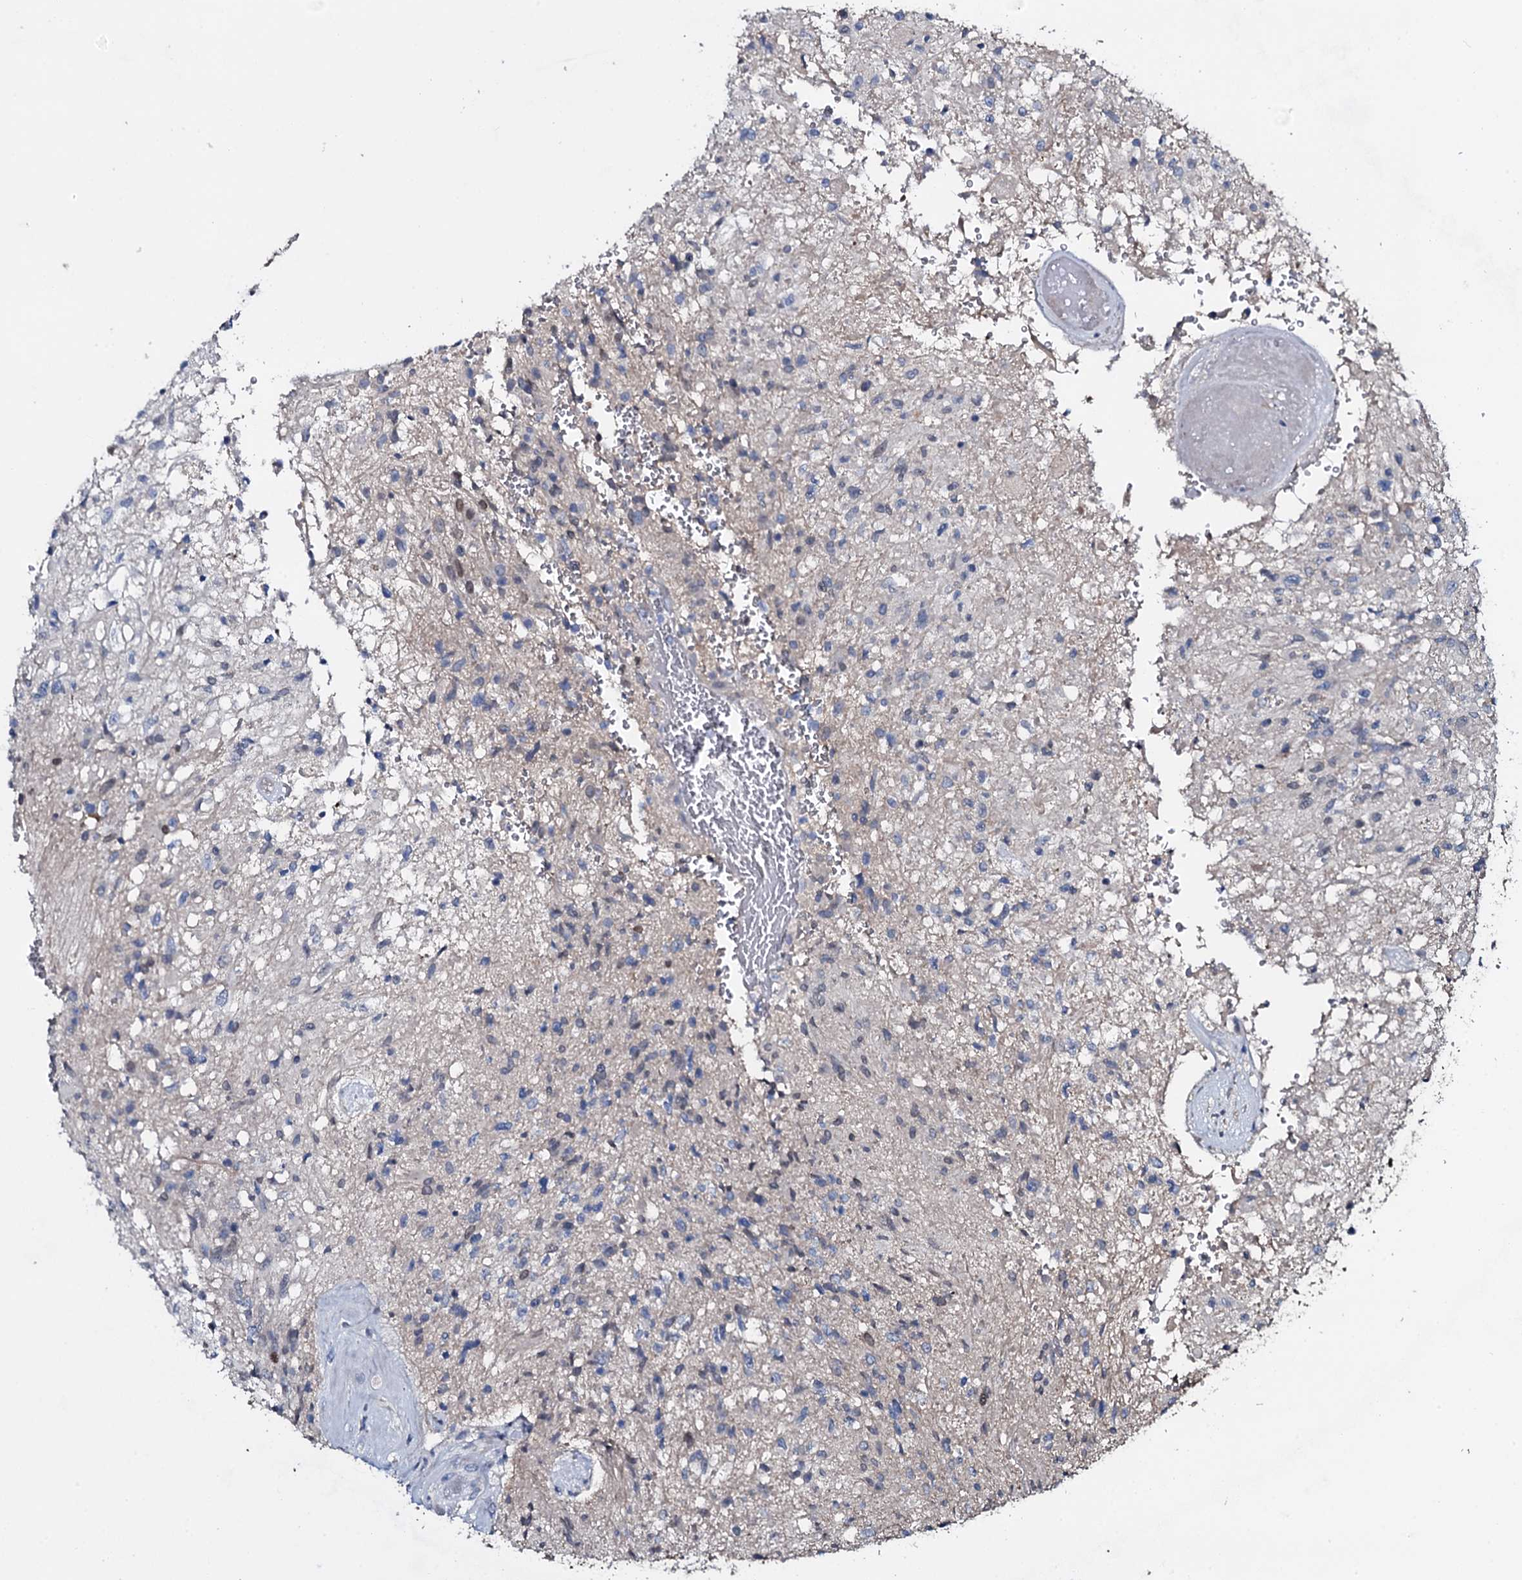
{"staining": {"intensity": "negative", "quantity": "none", "location": "none"}, "tissue": "glioma", "cell_type": "Tumor cells", "image_type": "cancer", "snomed": [{"axis": "morphology", "description": "Glioma, malignant, High grade"}, {"axis": "topography", "description": "Brain"}], "caption": "This is a image of immunohistochemistry staining of glioma, which shows no positivity in tumor cells. Nuclei are stained in blue.", "gene": "LYG2", "patient": {"sex": "male", "age": 56}}